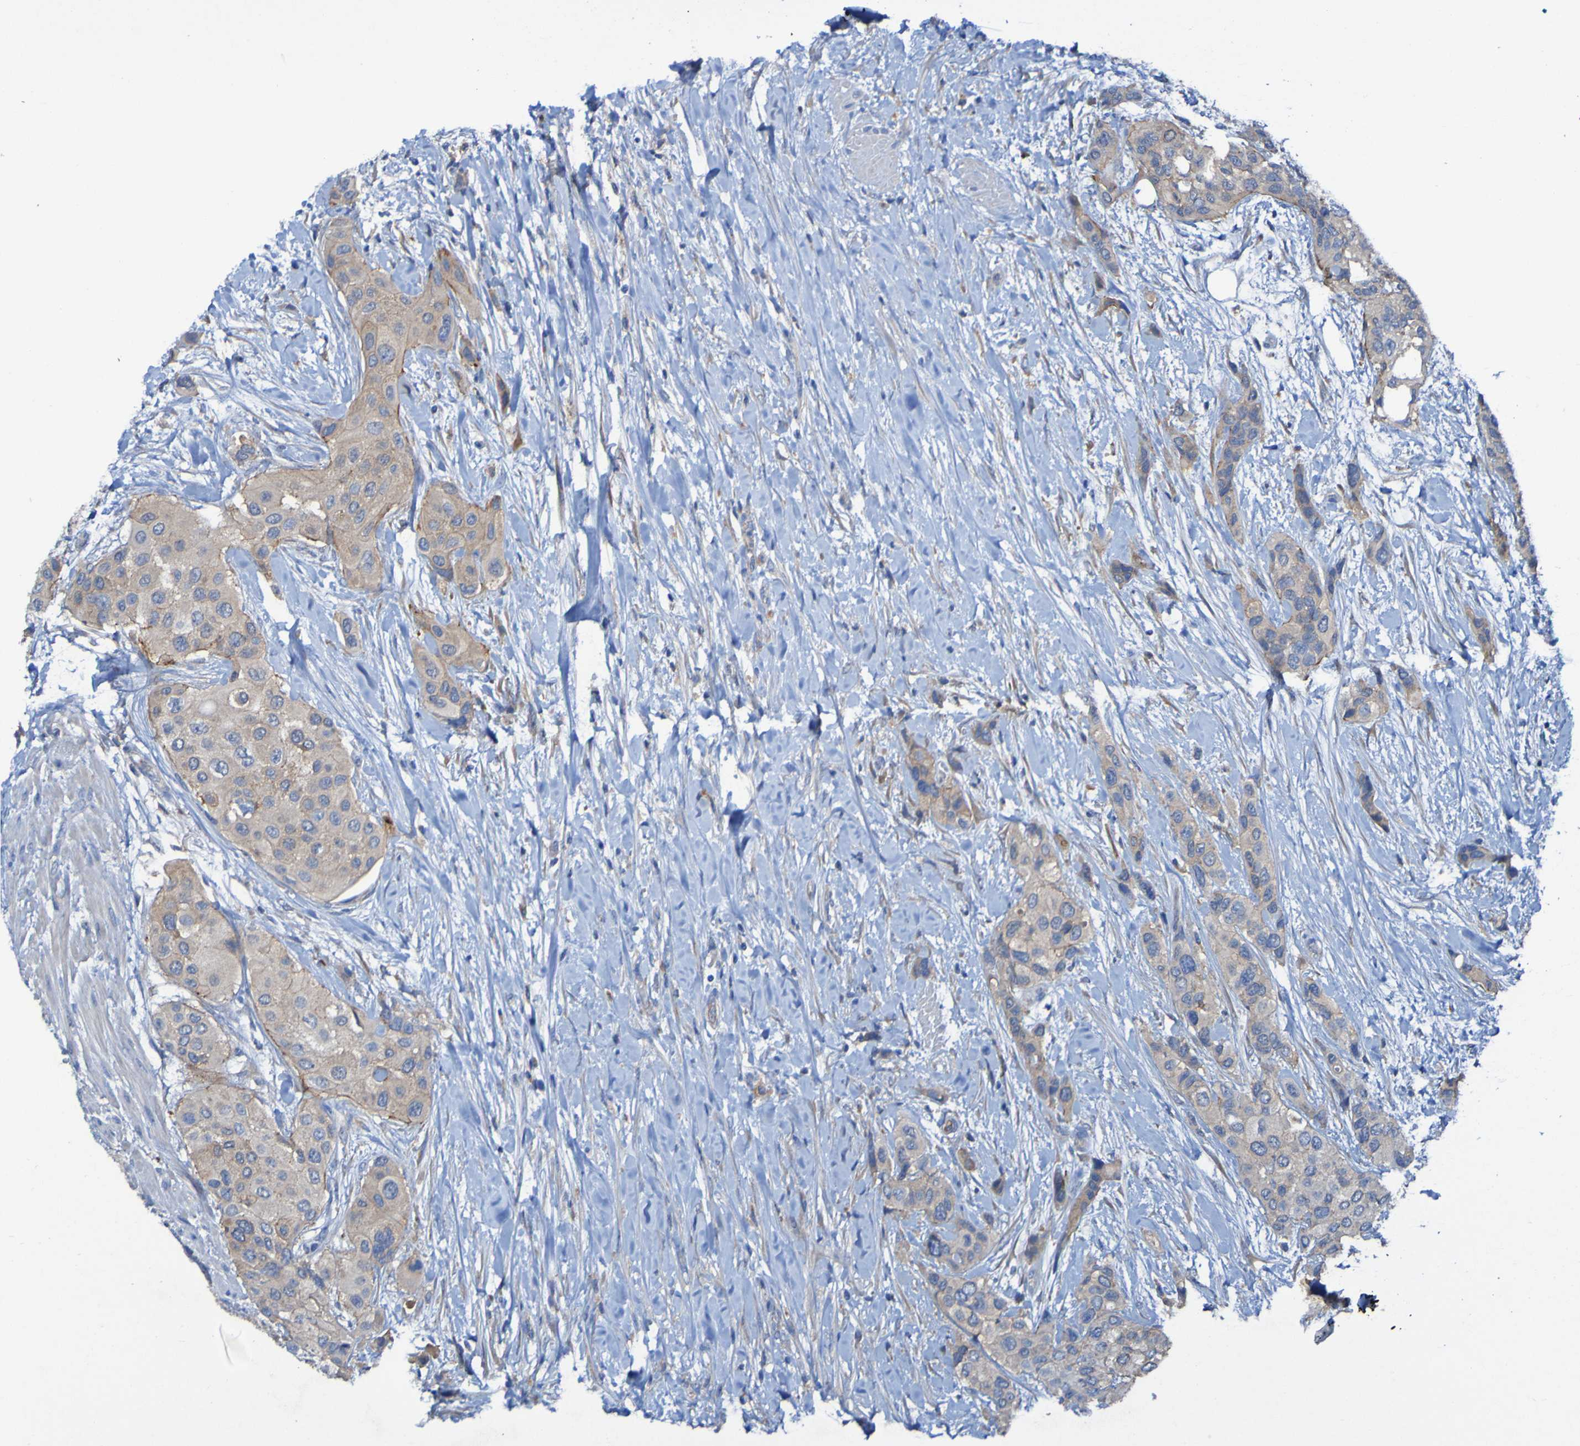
{"staining": {"intensity": "weak", "quantity": ">75%", "location": "cytoplasmic/membranous"}, "tissue": "urothelial cancer", "cell_type": "Tumor cells", "image_type": "cancer", "snomed": [{"axis": "morphology", "description": "Urothelial carcinoma, High grade"}, {"axis": "topography", "description": "Urinary bladder"}], "caption": "High-power microscopy captured an immunohistochemistry (IHC) histopathology image of urothelial cancer, revealing weak cytoplasmic/membranous staining in approximately >75% of tumor cells.", "gene": "ARHGEF16", "patient": {"sex": "female", "age": 56}}